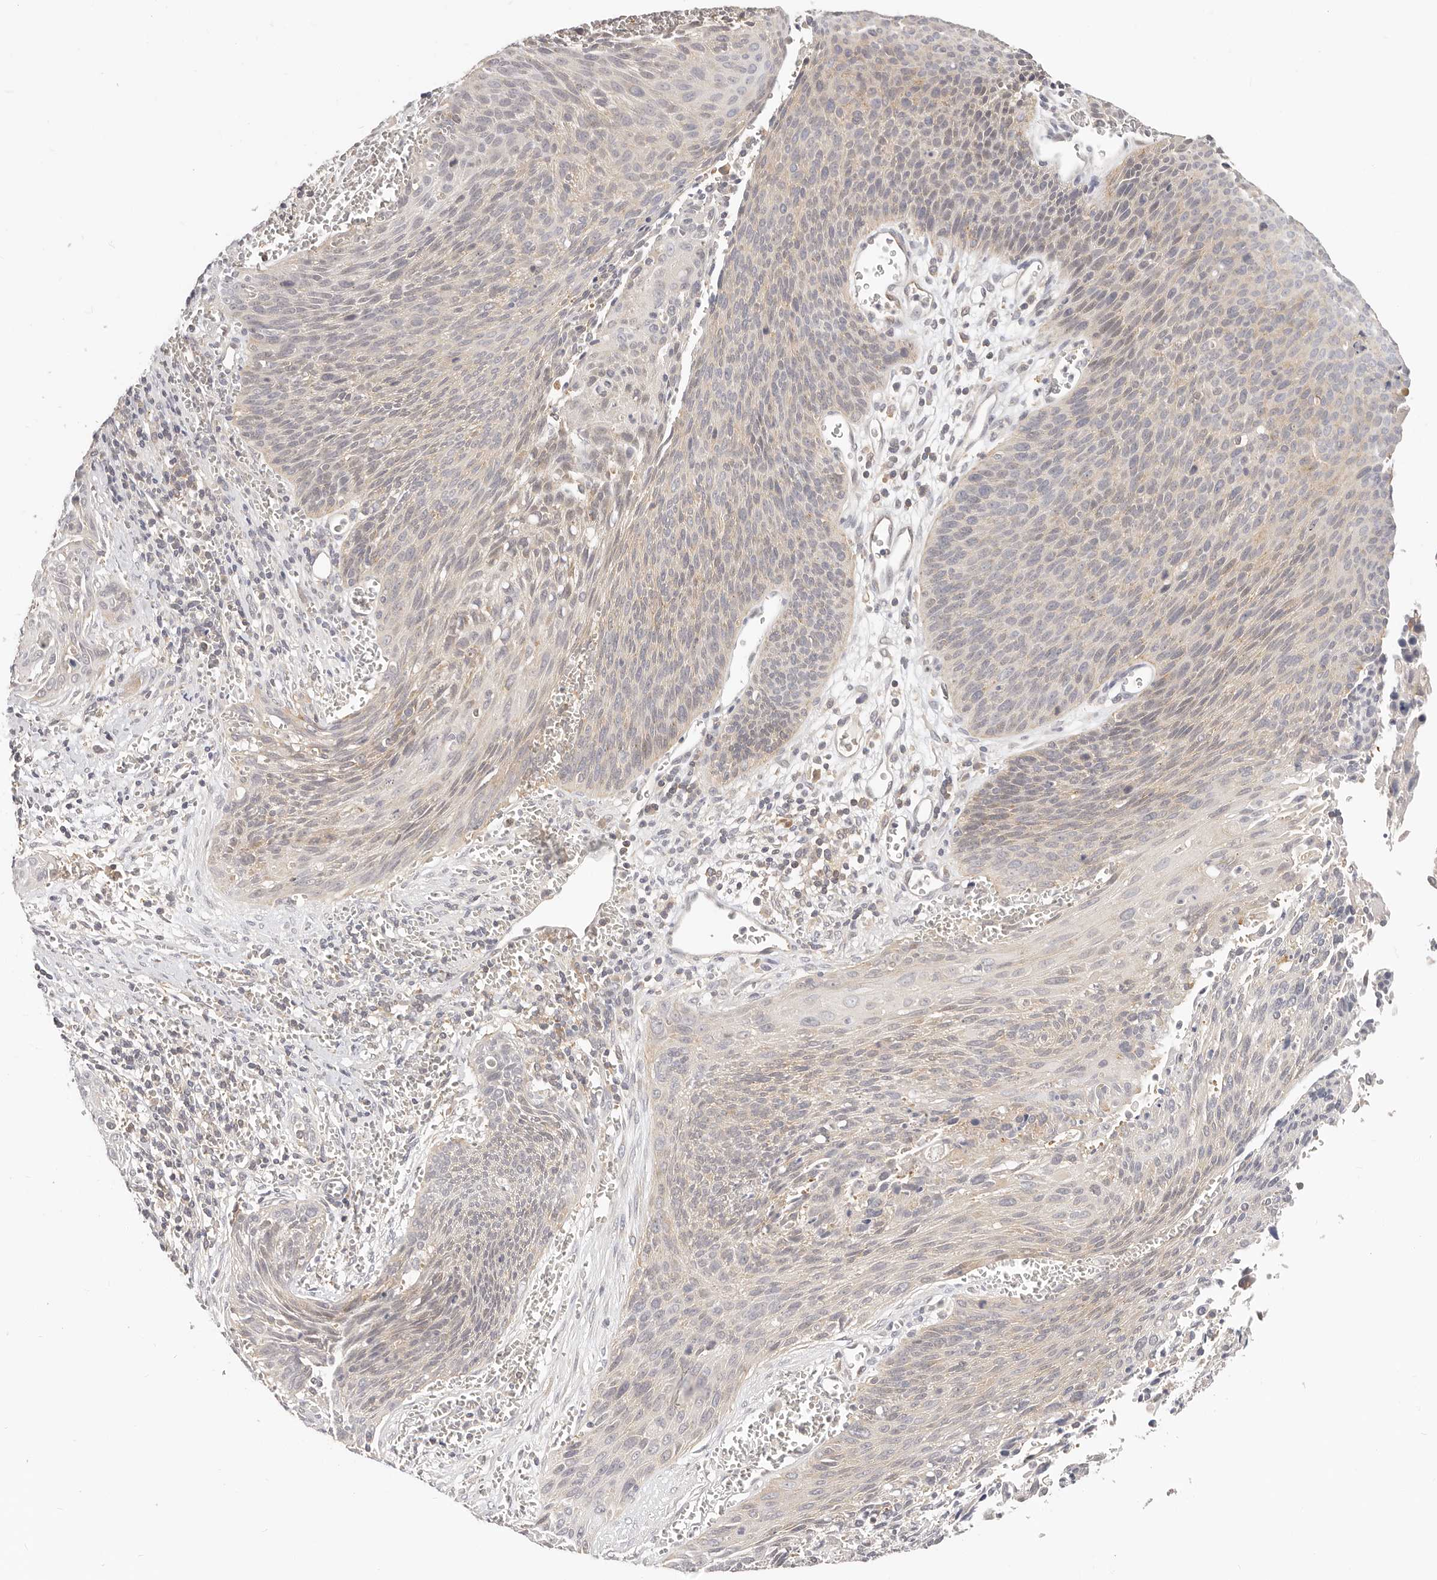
{"staining": {"intensity": "weak", "quantity": "25%-75%", "location": "cytoplasmic/membranous"}, "tissue": "cervical cancer", "cell_type": "Tumor cells", "image_type": "cancer", "snomed": [{"axis": "morphology", "description": "Squamous cell carcinoma, NOS"}, {"axis": "topography", "description": "Cervix"}], "caption": "Immunohistochemistry photomicrograph of squamous cell carcinoma (cervical) stained for a protein (brown), which shows low levels of weak cytoplasmic/membranous expression in approximately 25%-75% of tumor cells.", "gene": "DTNBP1", "patient": {"sex": "female", "age": 55}}